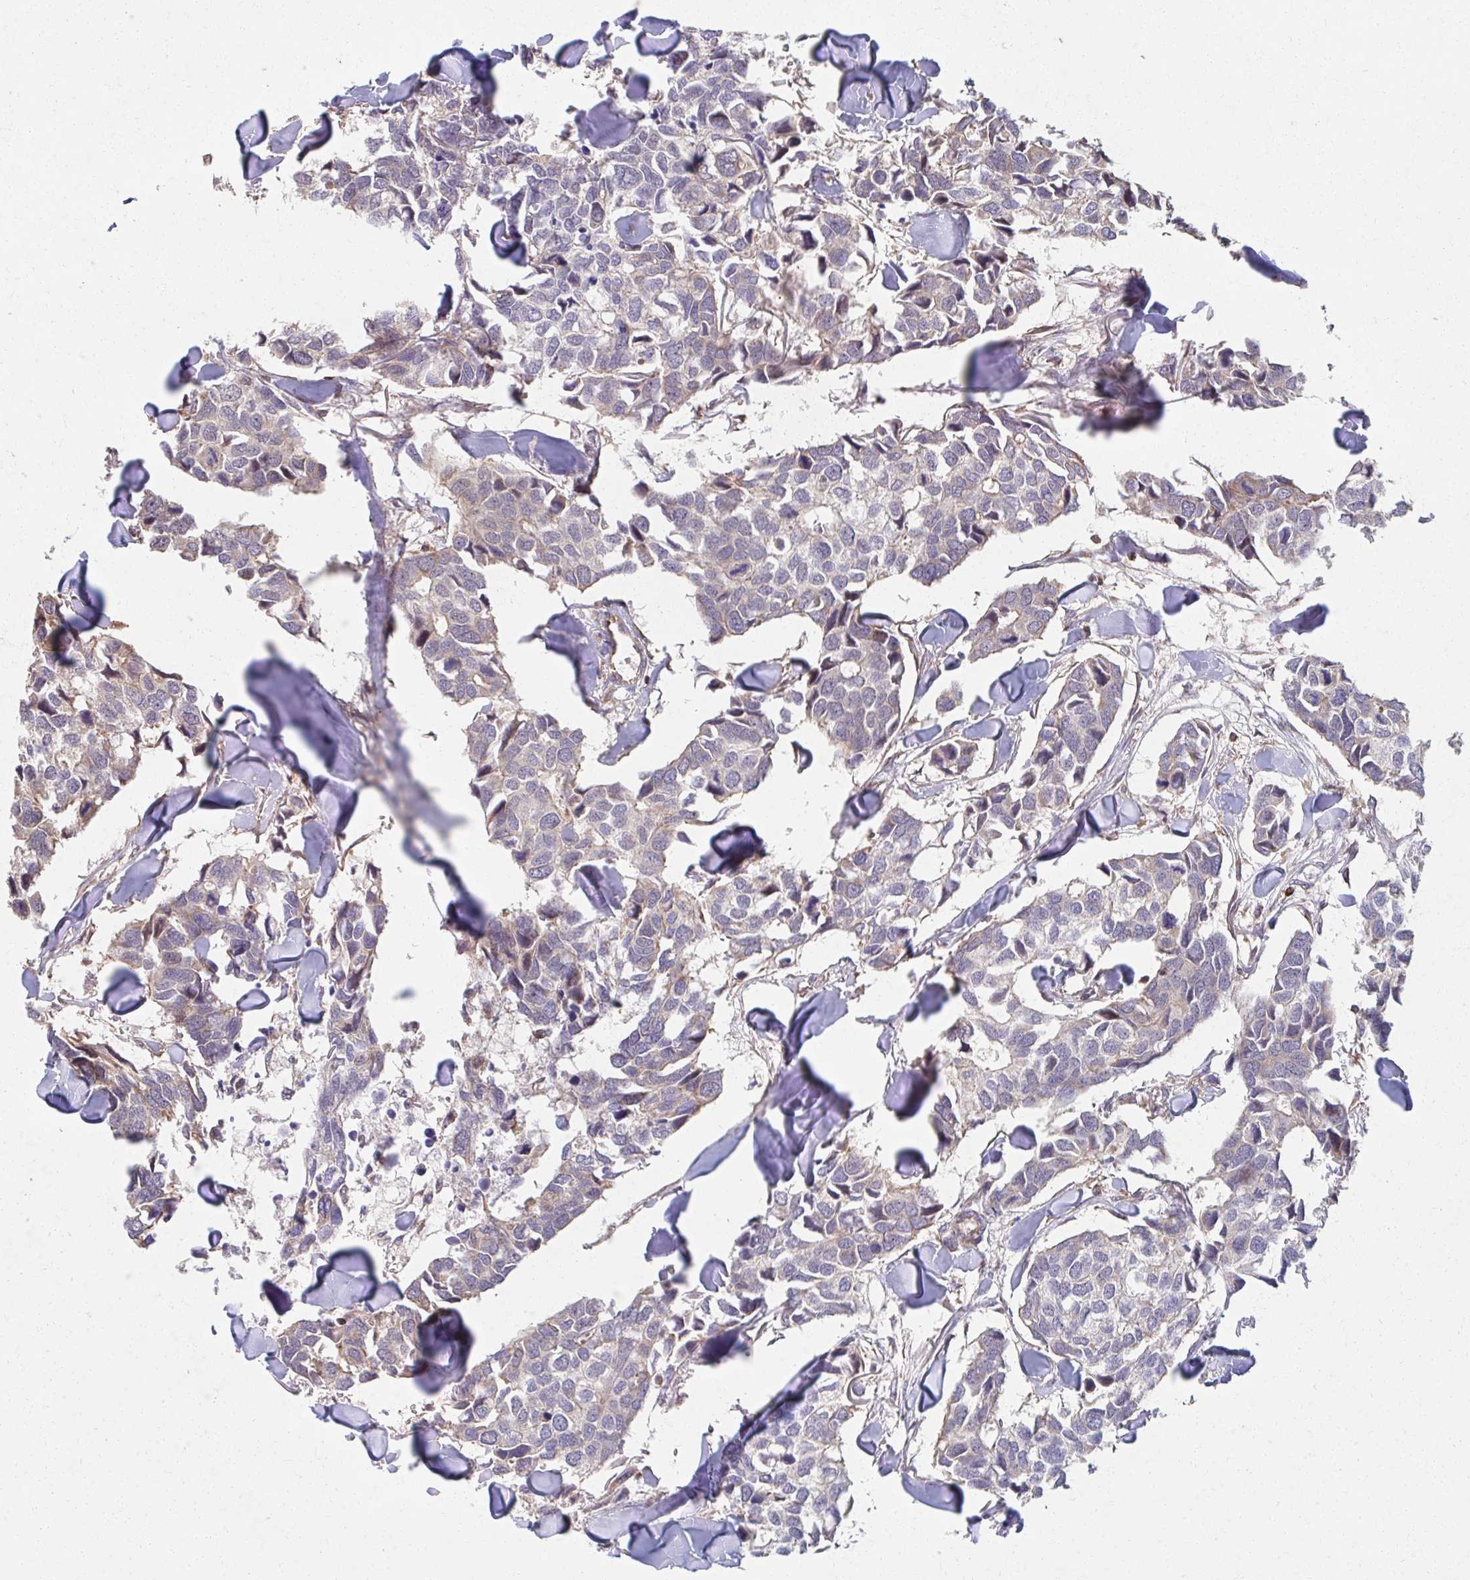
{"staining": {"intensity": "weak", "quantity": "25%-75%", "location": "cytoplasmic/membranous"}, "tissue": "breast cancer", "cell_type": "Tumor cells", "image_type": "cancer", "snomed": [{"axis": "morphology", "description": "Duct carcinoma"}, {"axis": "topography", "description": "Breast"}], "caption": "DAB (3,3'-diaminobenzidine) immunohistochemical staining of human breast cancer (intraductal carcinoma) reveals weak cytoplasmic/membranous protein staining in approximately 25%-75% of tumor cells.", "gene": "KLHL34", "patient": {"sex": "female", "age": 83}}